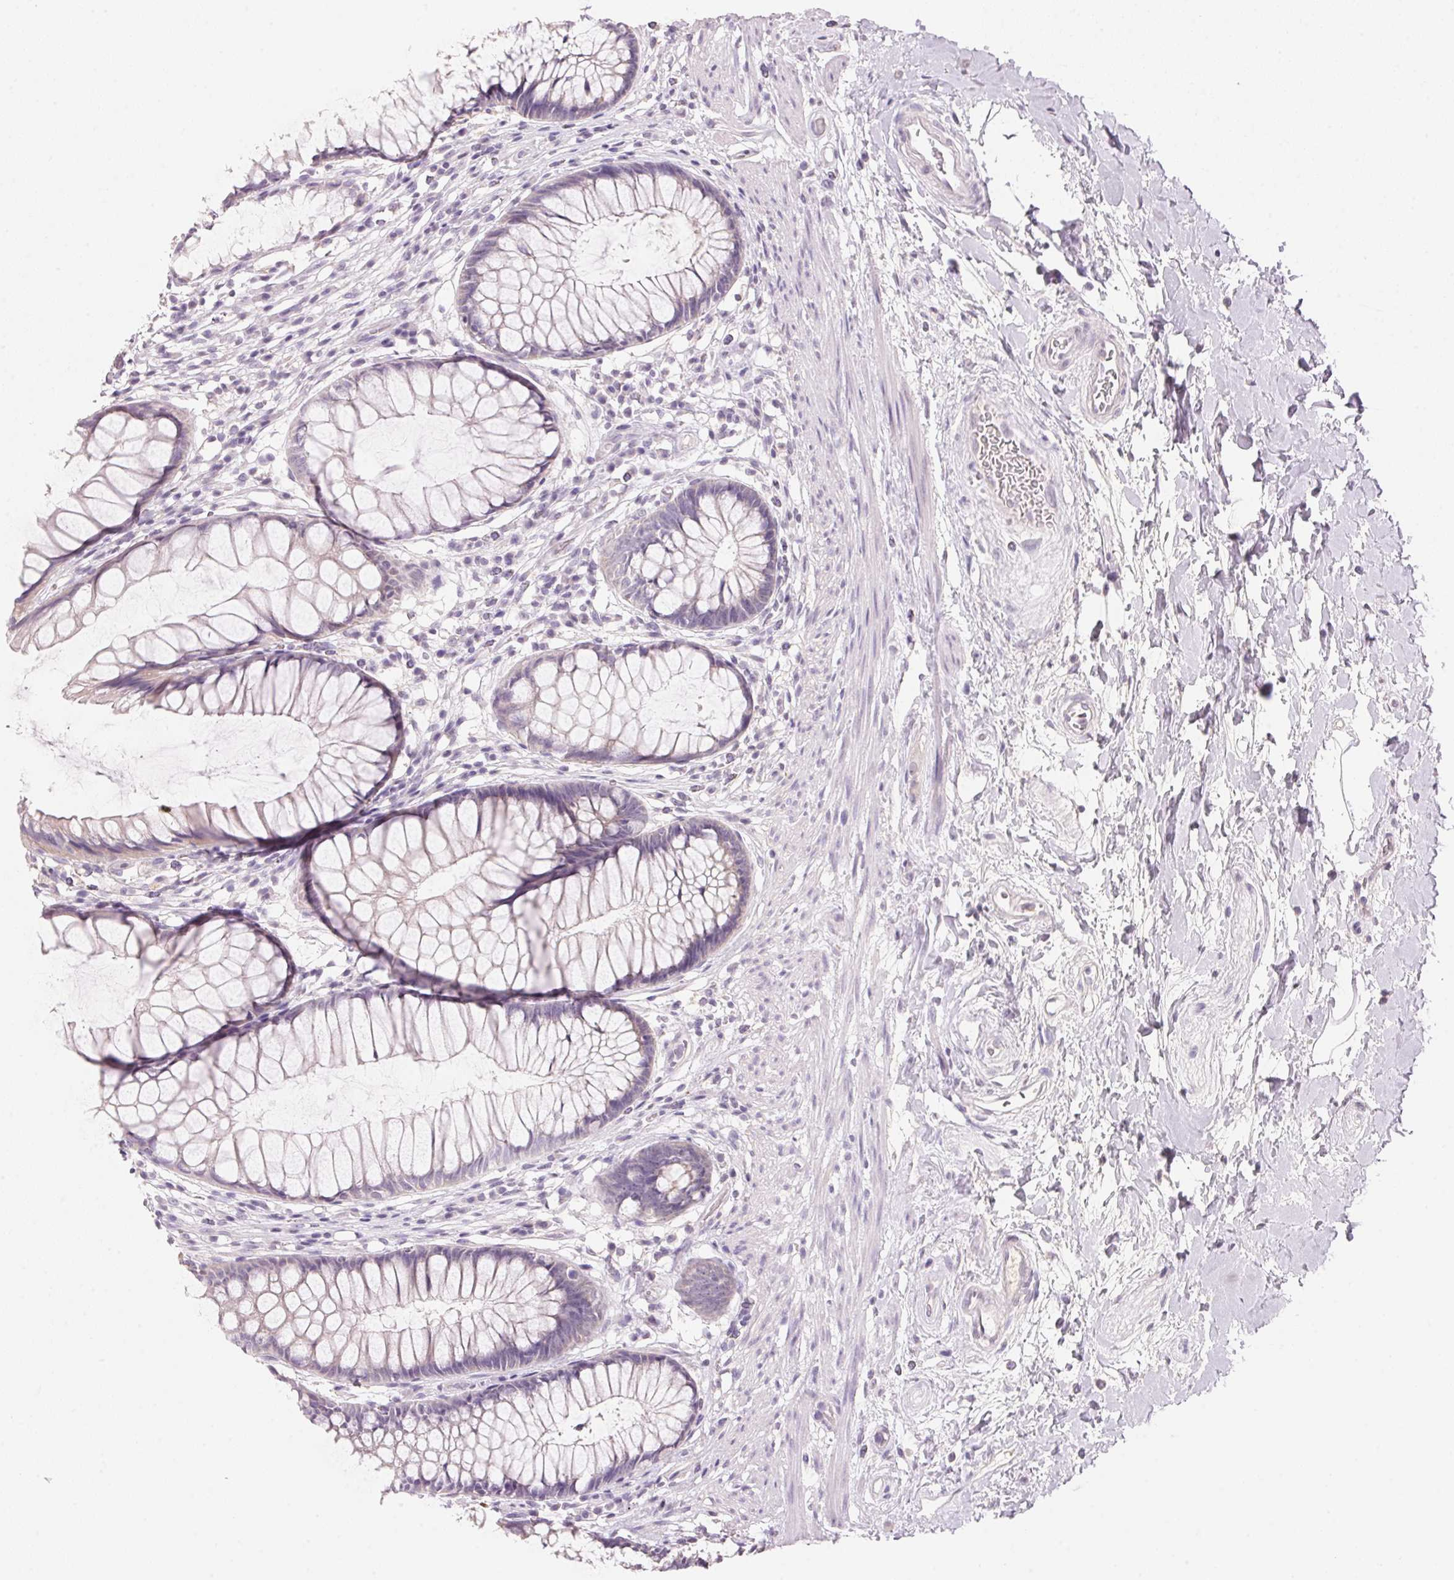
{"staining": {"intensity": "negative", "quantity": "none", "location": "none"}, "tissue": "rectum", "cell_type": "Glandular cells", "image_type": "normal", "snomed": [{"axis": "morphology", "description": "Normal tissue, NOS"}, {"axis": "topography", "description": "Smooth muscle"}, {"axis": "topography", "description": "Rectum"}], "caption": "A high-resolution photomicrograph shows immunohistochemistry staining of normal rectum, which shows no significant positivity in glandular cells.", "gene": "CYP11B1", "patient": {"sex": "male", "age": 53}}